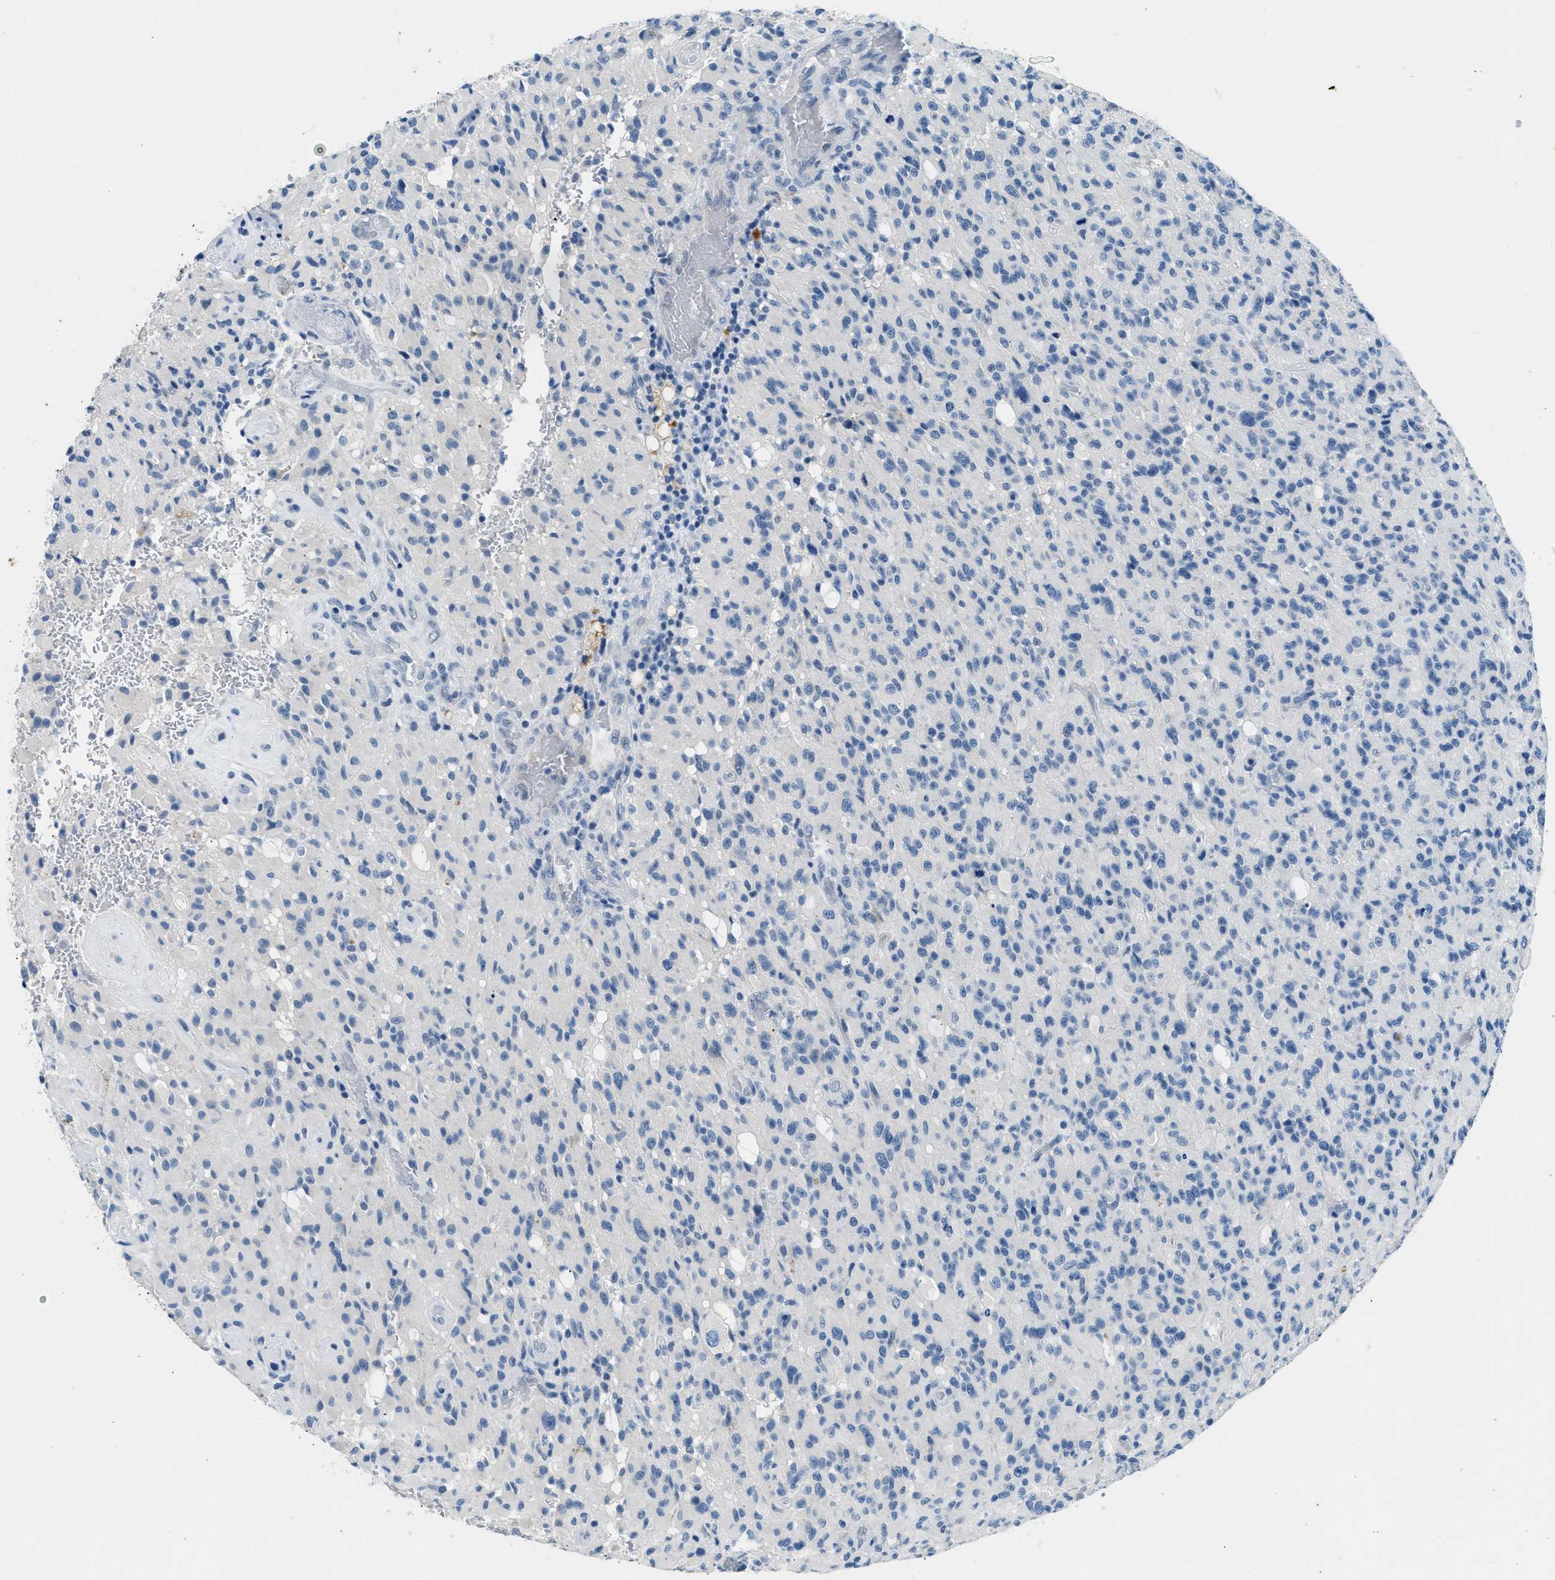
{"staining": {"intensity": "negative", "quantity": "none", "location": "none"}, "tissue": "glioma", "cell_type": "Tumor cells", "image_type": "cancer", "snomed": [{"axis": "morphology", "description": "Glioma, malignant, High grade"}, {"axis": "topography", "description": "Brain"}], "caption": "Tumor cells show no significant protein expression in glioma.", "gene": "CFAP20", "patient": {"sex": "male", "age": 71}}